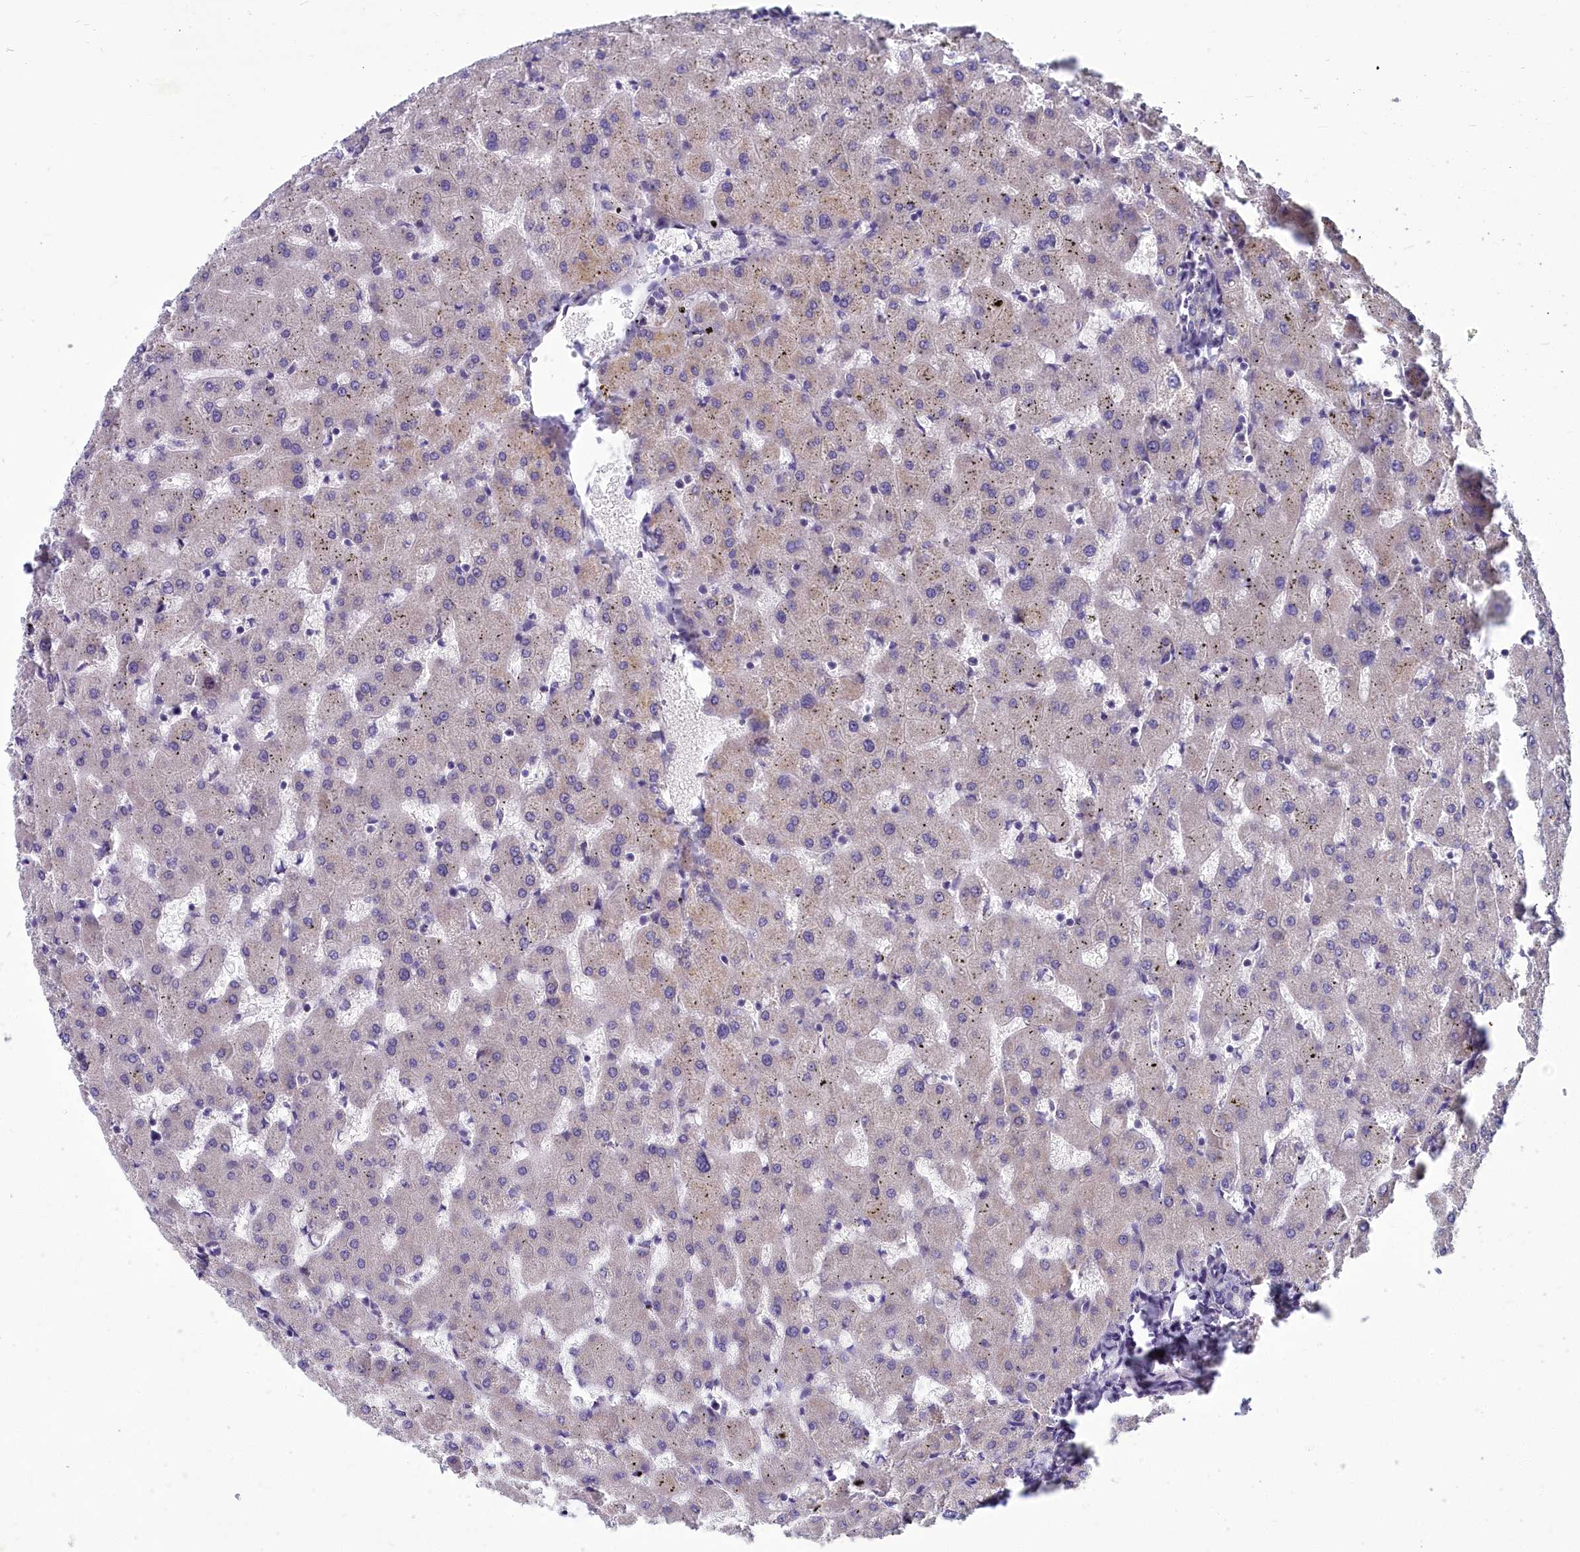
{"staining": {"intensity": "negative", "quantity": "none", "location": "none"}, "tissue": "liver", "cell_type": "Cholangiocytes", "image_type": "normal", "snomed": [{"axis": "morphology", "description": "Normal tissue, NOS"}, {"axis": "topography", "description": "Liver"}], "caption": "Histopathology image shows no significant protein staining in cholangiocytes of benign liver. (DAB (3,3'-diaminobenzidine) immunohistochemistry (IHC) with hematoxylin counter stain).", "gene": "COX20", "patient": {"sex": "female", "age": 63}}